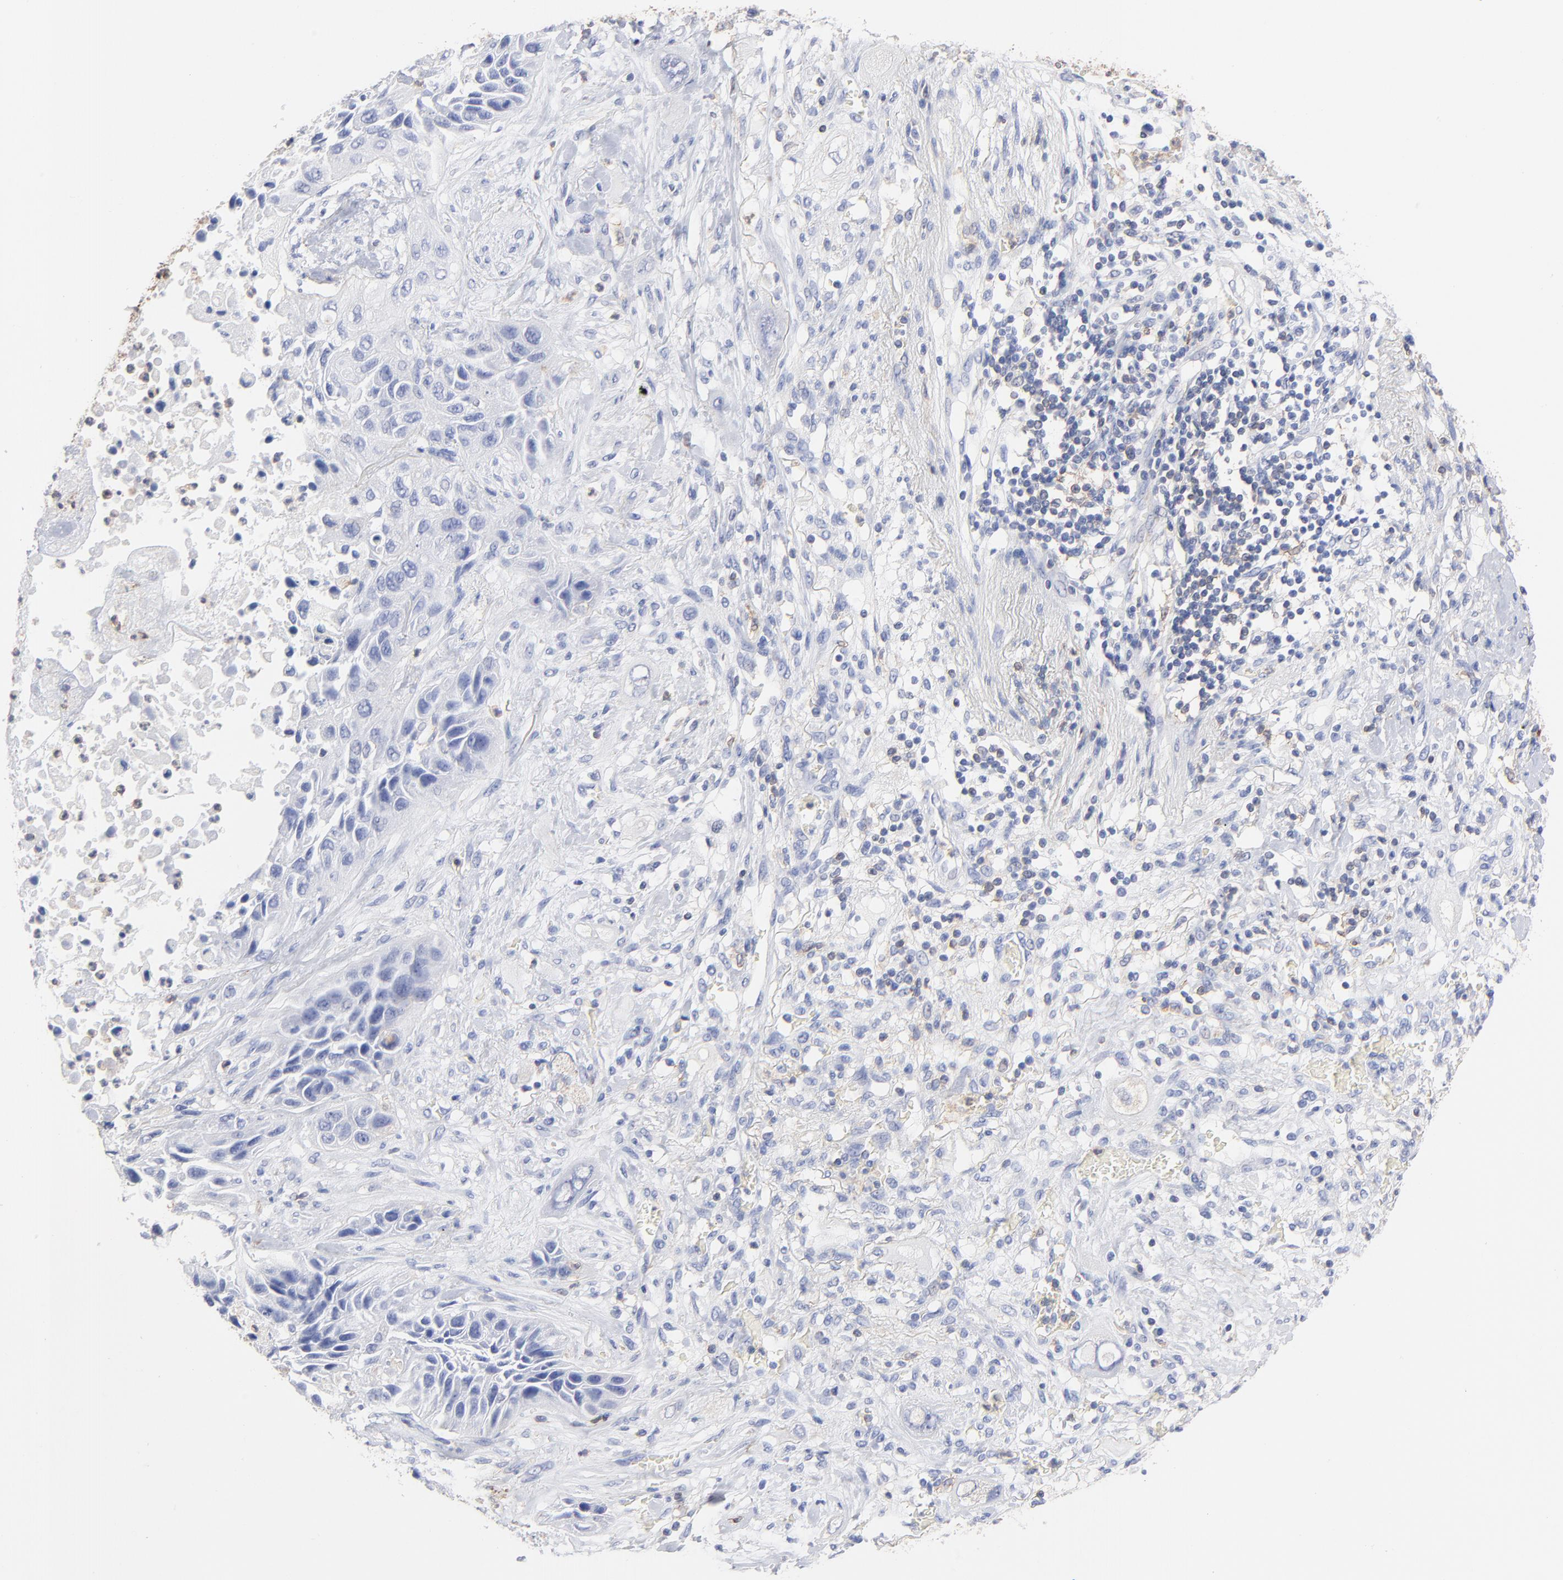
{"staining": {"intensity": "weak", "quantity": "<25%", "location": "cytoplasmic/membranous"}, "tissue": "lung cancer", "cell_type": "Tumor cells", "image_type": "cancer", "snomed": [{"axis": "morphology", "description": "Squamous cell carcinoma, NOS"}, {"axis": "topography", "description": "Lung"}], "caption": "There is no significant expression in tumor cells of lung cancer (squamous cell carcinoma). (DAB IHC, high magnification).", "gene": "ASL", "patient": {"sex": "female", "age": 76}}